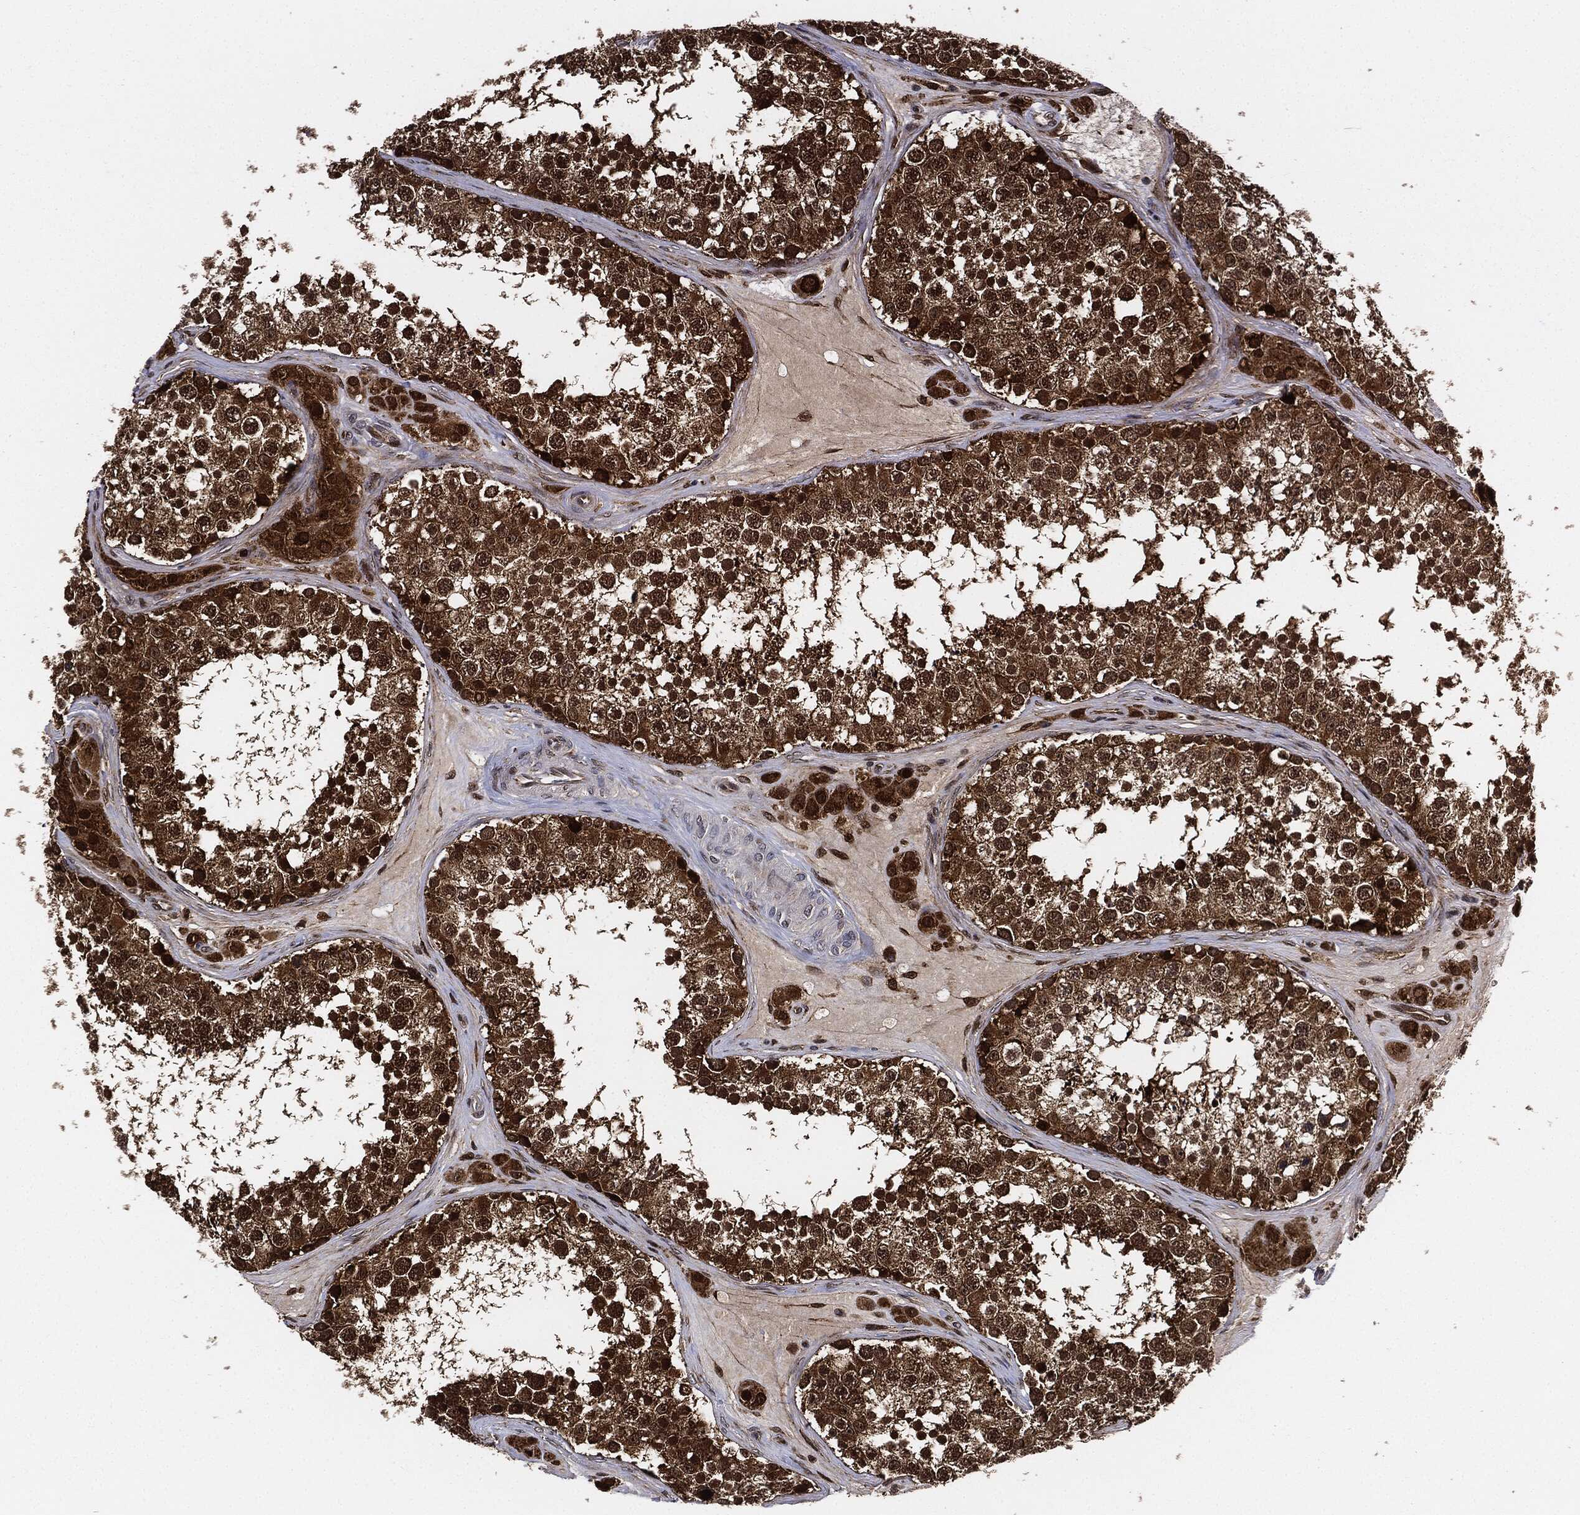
{"staining": {"intensity": "strong", "quantity": ">75%", "location": "cytoplasmic/membranous,nuclear"}, "tissue": "testis", "cell_type": "Cells in seminiferous ducts", "image_type": "normal", "snomed": [{"axis": "morphology", "description": "Normal tissue, NOS"}, {"axis": "topography", "description": "Testis"}], "caption": "Testis stained with immunohistochemistry (IHC) shows strong cytoplasmic/membranous,nuclear positivity in approximately >75% of cells in seminiferous ducts.", "gene": "RNASEL", "patient": {"sex": "male", "age": 41}}